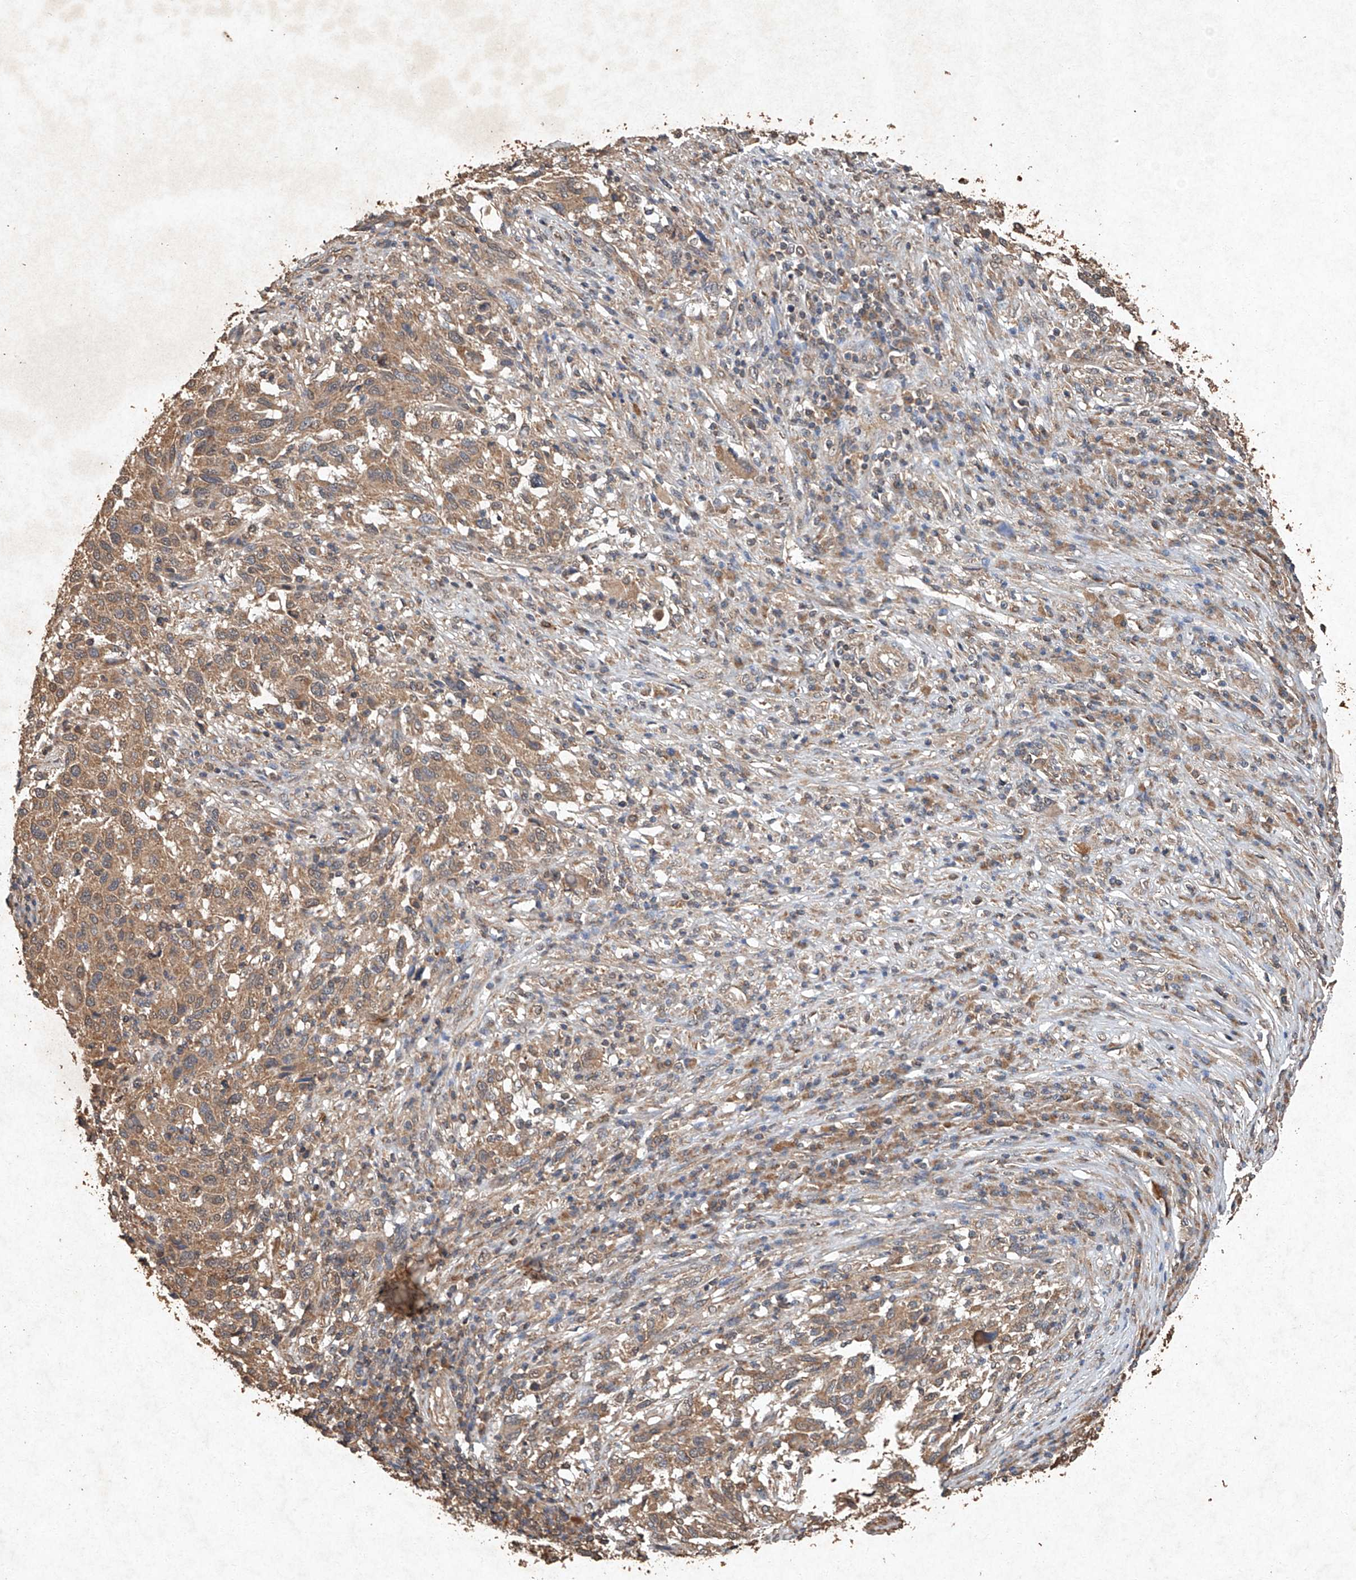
{"staining": {"intensity": "weak", "quantity": ">75%", "location": "cytoplasmic/membranous"}, "tissue": "melanoma", "cell_type": "Tumor cells", "image_type": "cancer", "snomed": [{"axis": "morphology", "description": "Malignant melanoma, Metastatic site"}, {"axis": "topography", "description": "Lymph node"}], "caption": "Tumor cells display low levels of weak cytoplasmic/membranous staining in about >75% of cells in human melanoma. The staining was performed using DAB to visualize the protein expression in brown, while the nuclei were stained in blue with hematoxylin (Magnification: 20x).", "gene": "STK3", "patient": {"sex": "male", "age": 61}}